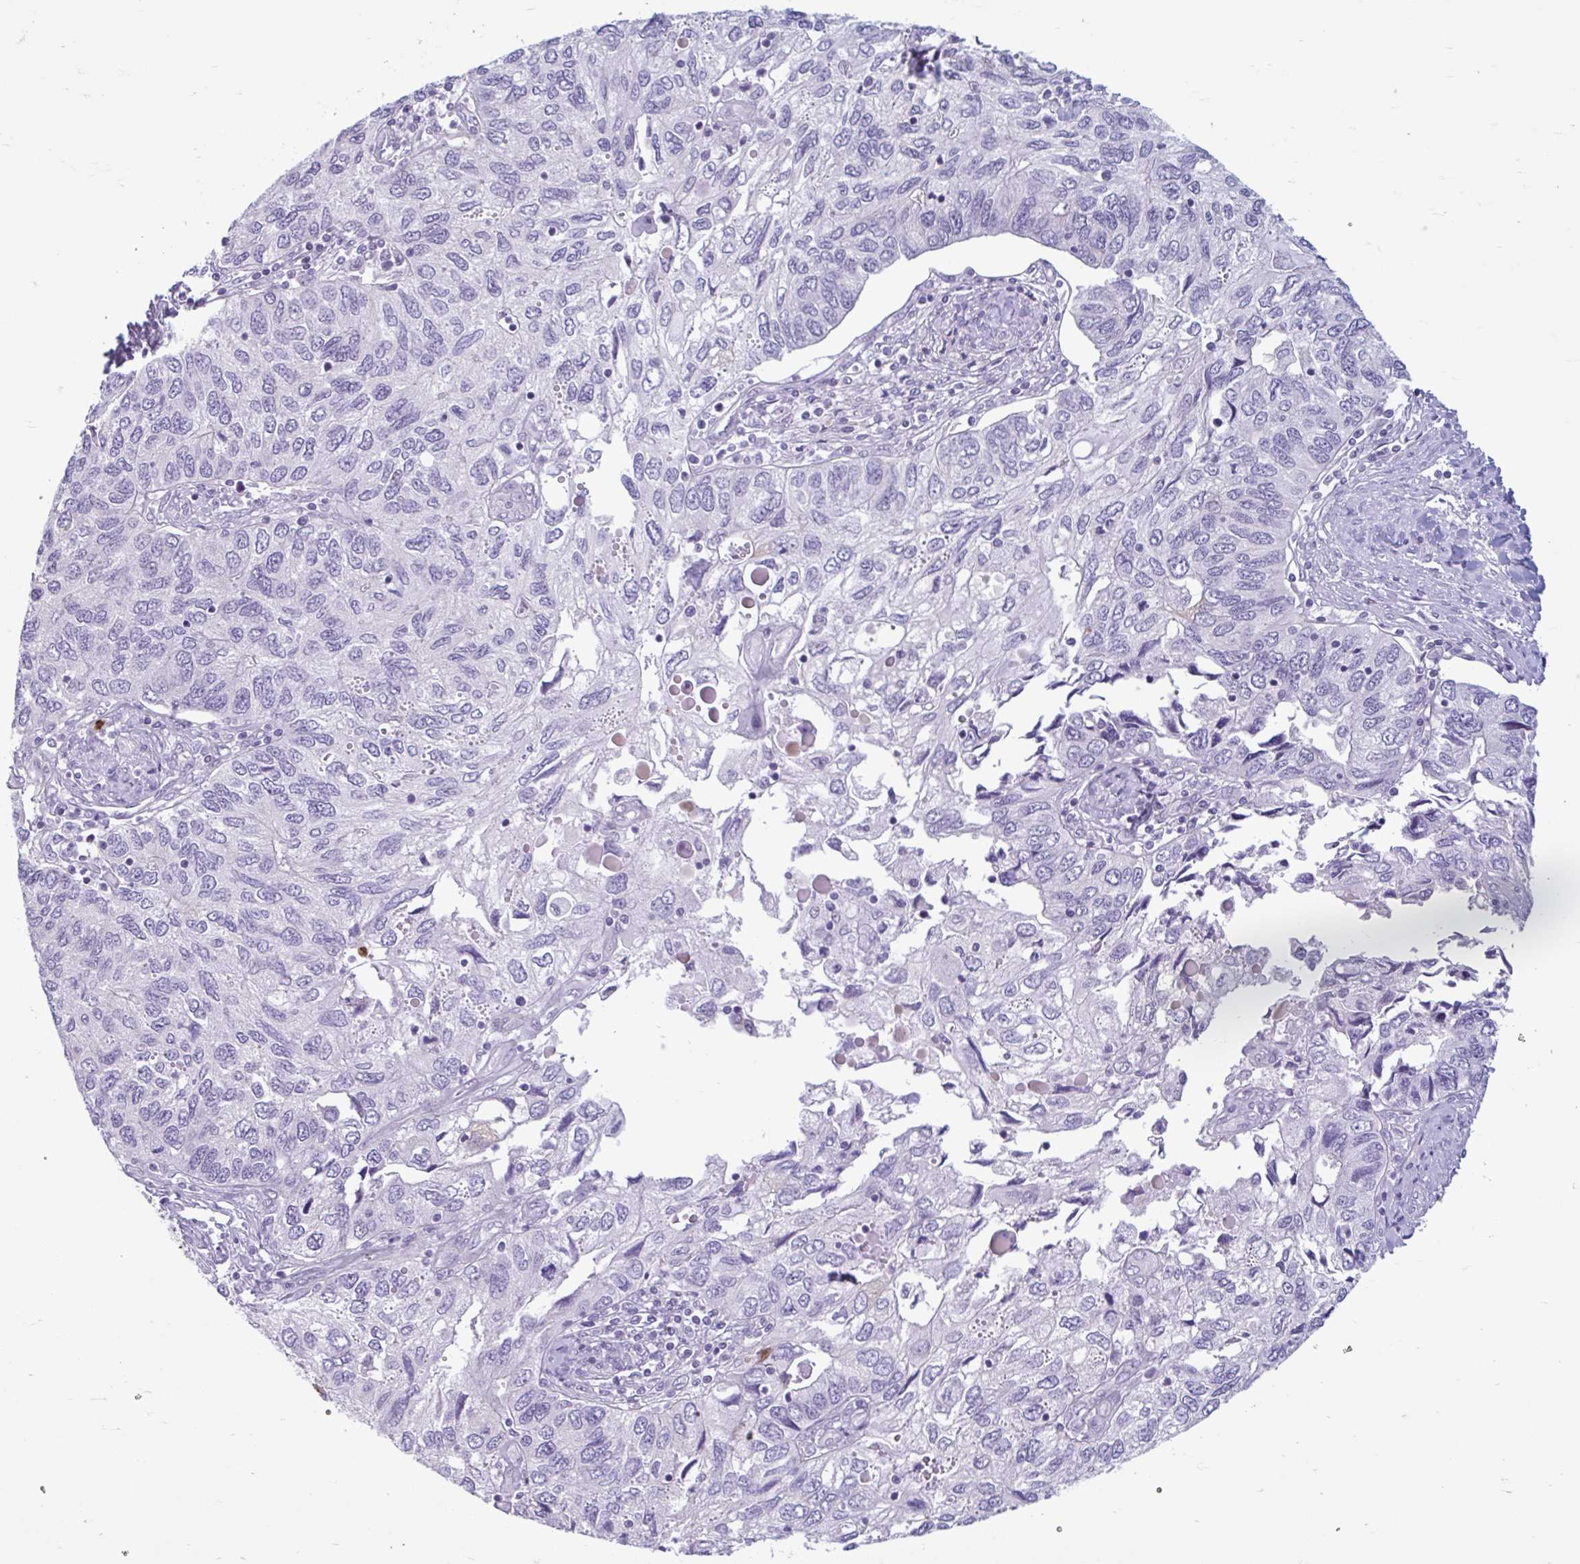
{"staining": {"intensity": "negative", "quantity": "none", "location": "none"}, "tissue": "endometrial cancer", "cell_type": "Tumor cells", "image_type": "cancer", "snomed": [{"axis": "morphology", "description": "Carcinoma, NOS"}, {"axis": "topography", "description": "Uterus"}], "caption": "The image shows no staining of tumor cells in endometrial cancer (carcinoma). (IHC, brightfield microscopy, high magnification).", "gene": "CEP120", "patient": {"sex": "female", "age": 76}}